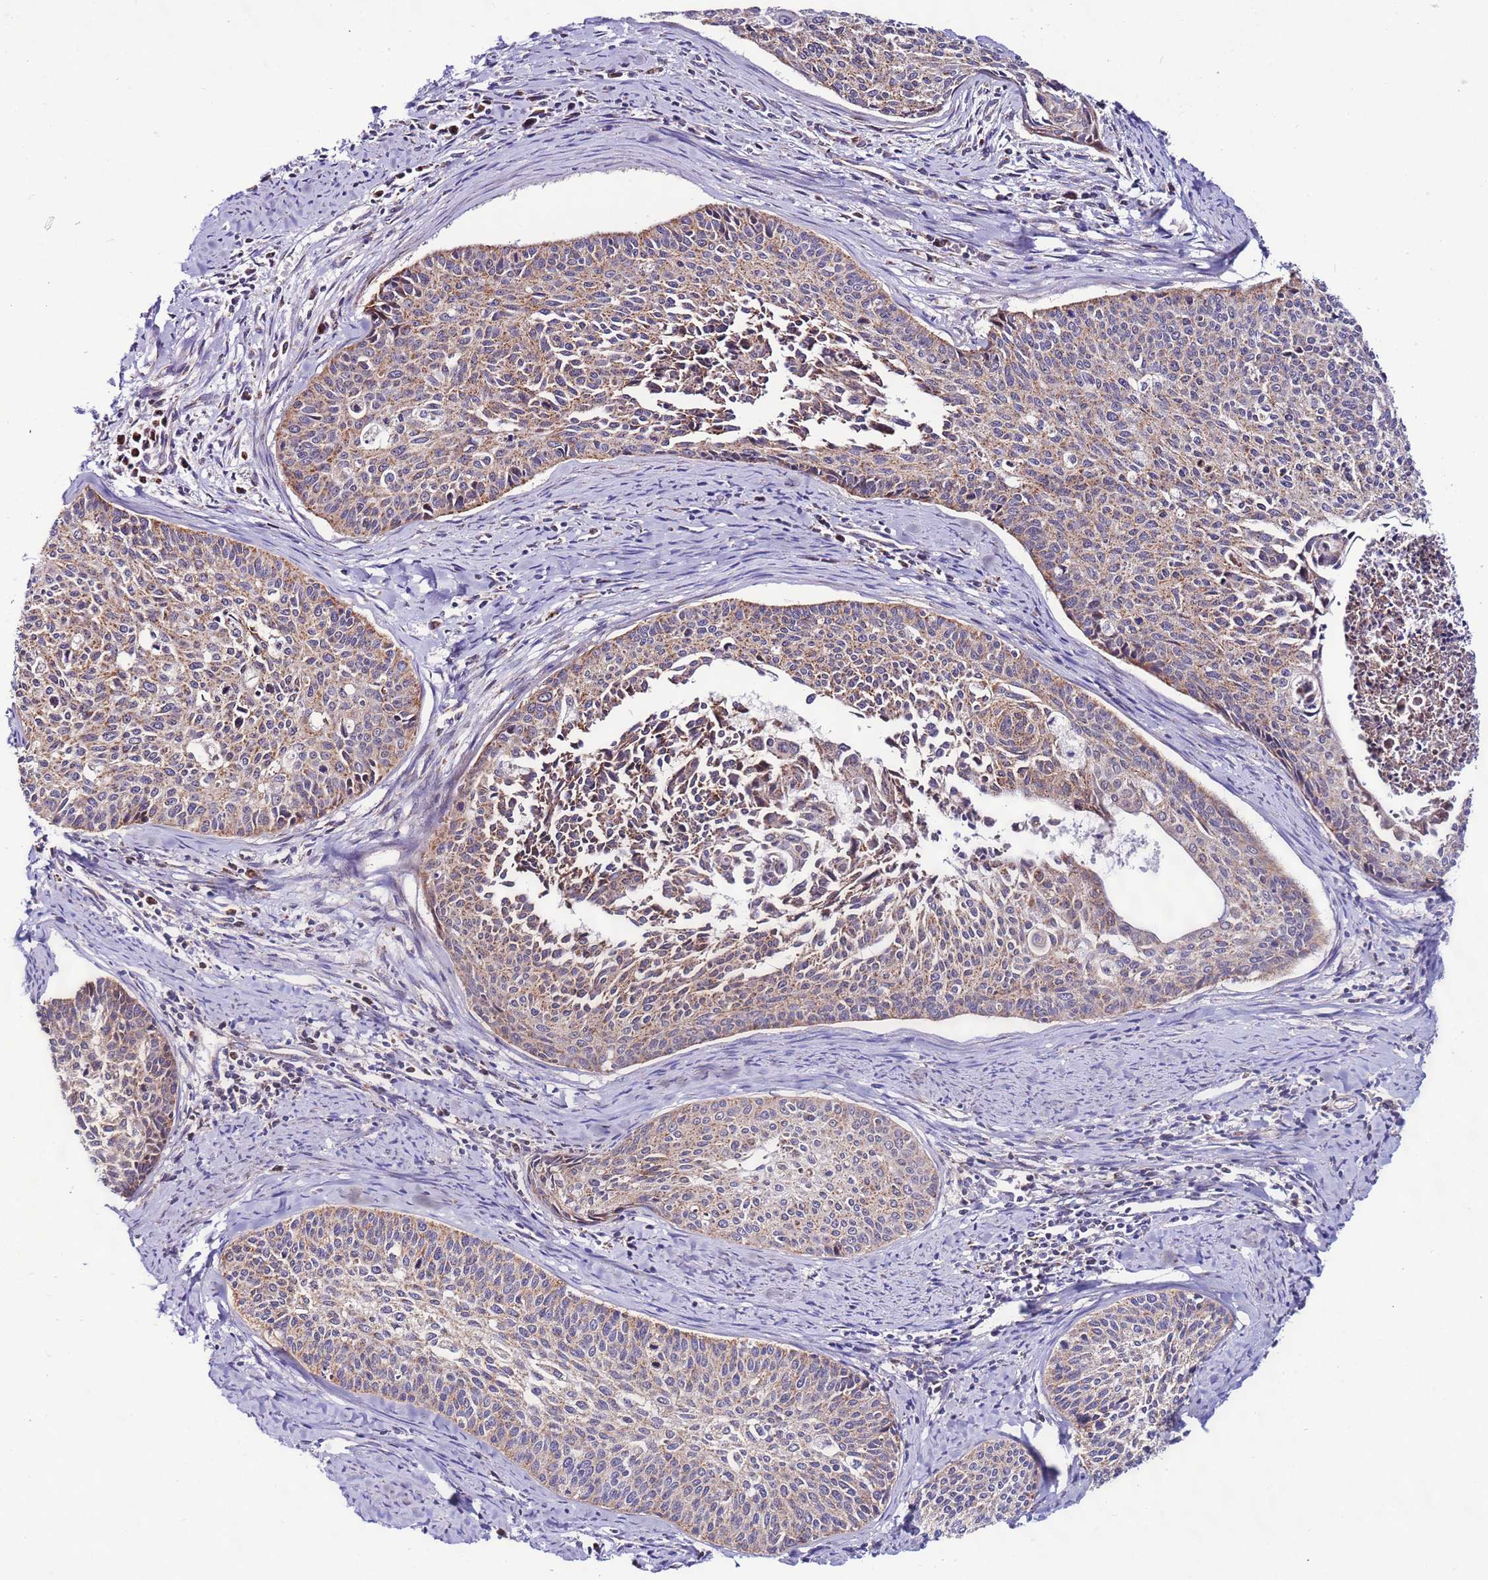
{"staining": {"intensity": "moderate", "quantity": ">75%", "location": "cytoplasmic/membranous"}, "tissue": "cervical cancer", "cell_type": "Tumor cells", "image_type": "cancer", "snomed": [{"axis": "morphology", "description": "Squamous cell carcinoma, NOS"}, {"axis": "topography", "description": "Cervix"}], "caption": "Immunohistochemical staining of human cervical squamous cell carcinoma exhibits moderate cytoplasmic/membranous protein expression in about >75% of tumor cells.", "gene": "UEVLD", "patient": {"sex": "female", "age": 55}}